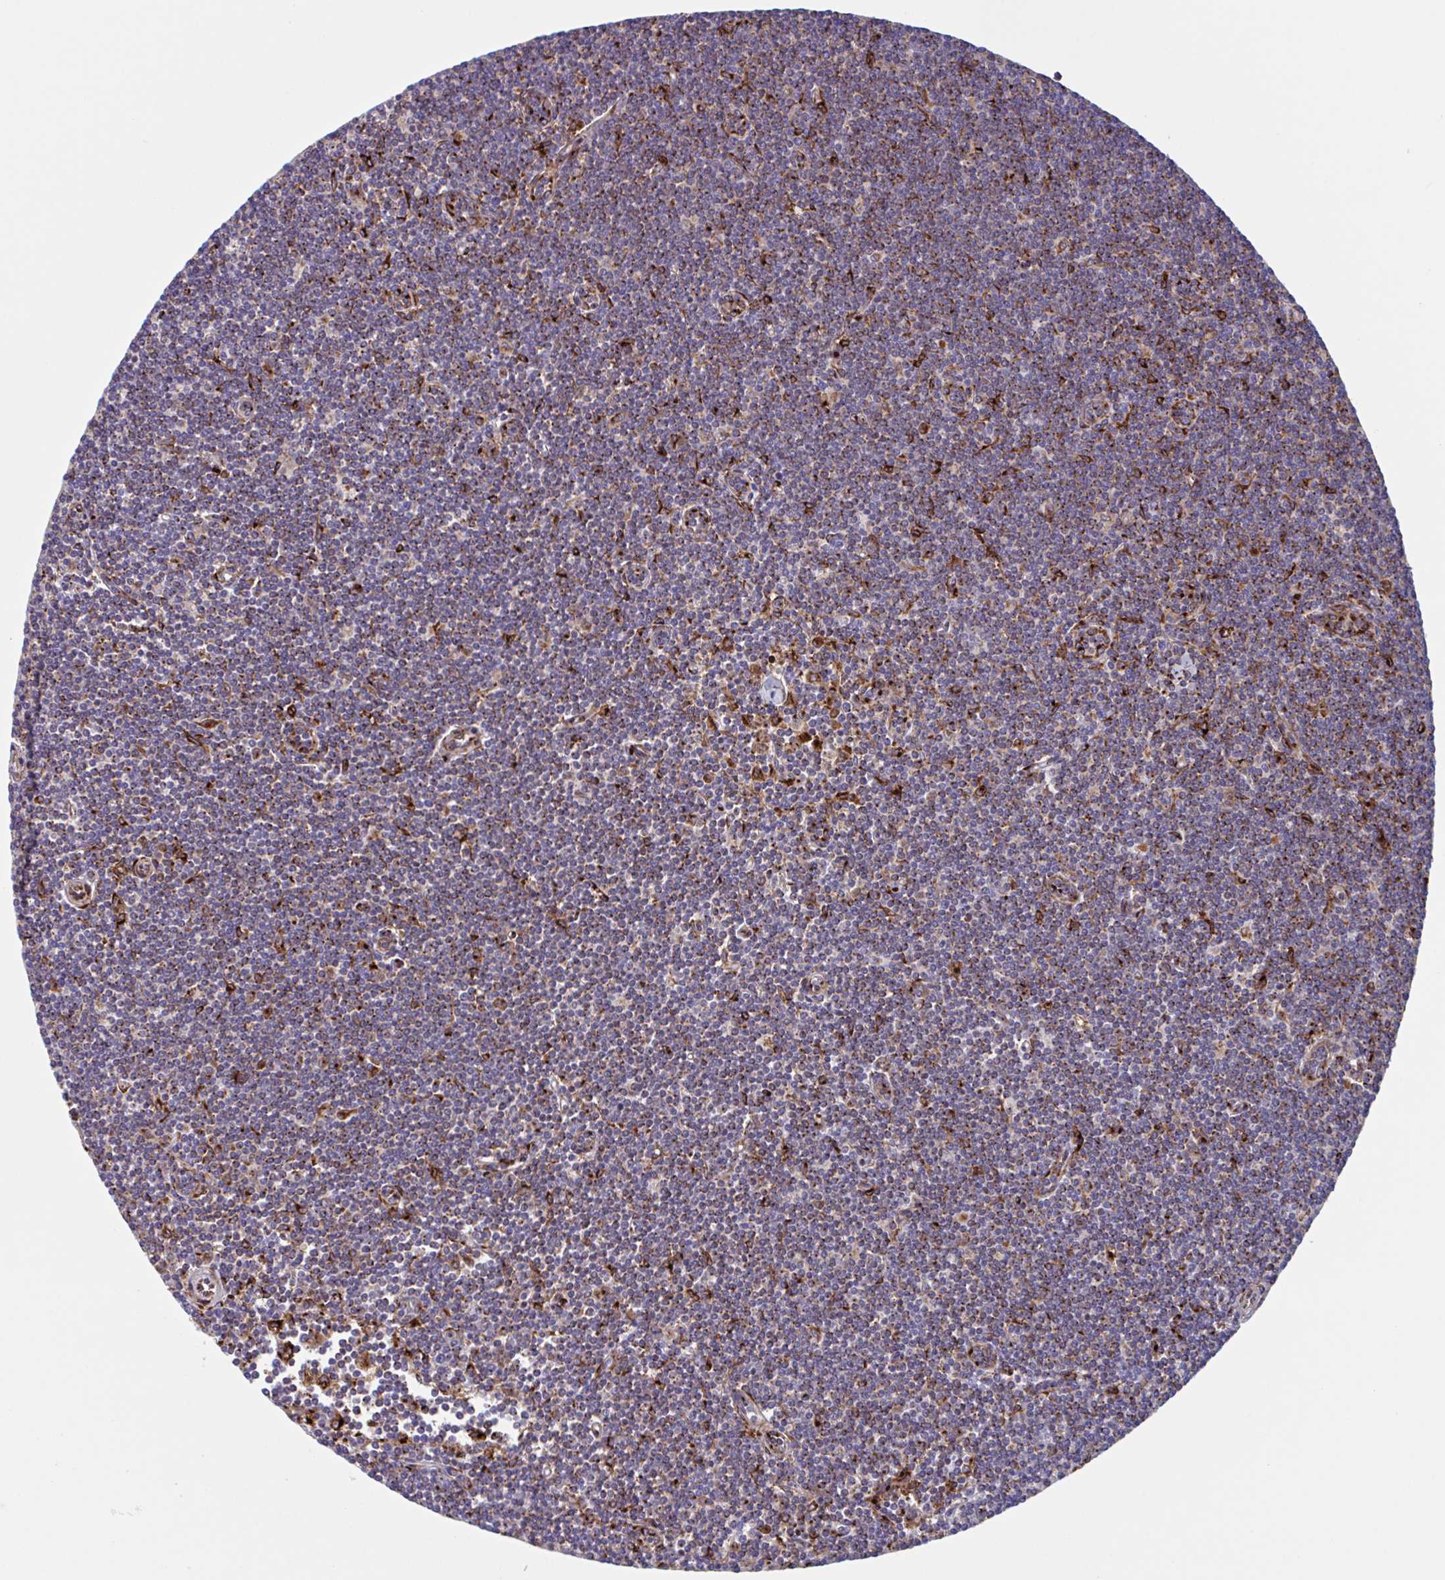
{"staining": {"intensity": "moderate", "quantity": "25%-75%", "location": "cytoplasmic/membranous"}, "tissue": "lymphoma", "cell_type": "Tumor cells", "image_type": "cancer", "snomed": [{"axis": "morphology", "description": "Malignant lymphoma, non-Hodgkin's type, Low grade"}, {"axis": "topography", "description": "Lymph node"}], "caption": "This is an image of IHC staining of lymphoma, which shows moderate positivity in the cytoplasmic/membranous of tumor cells.", "gene": "RFK", "patient": {"sex": "female", "age": 73}}